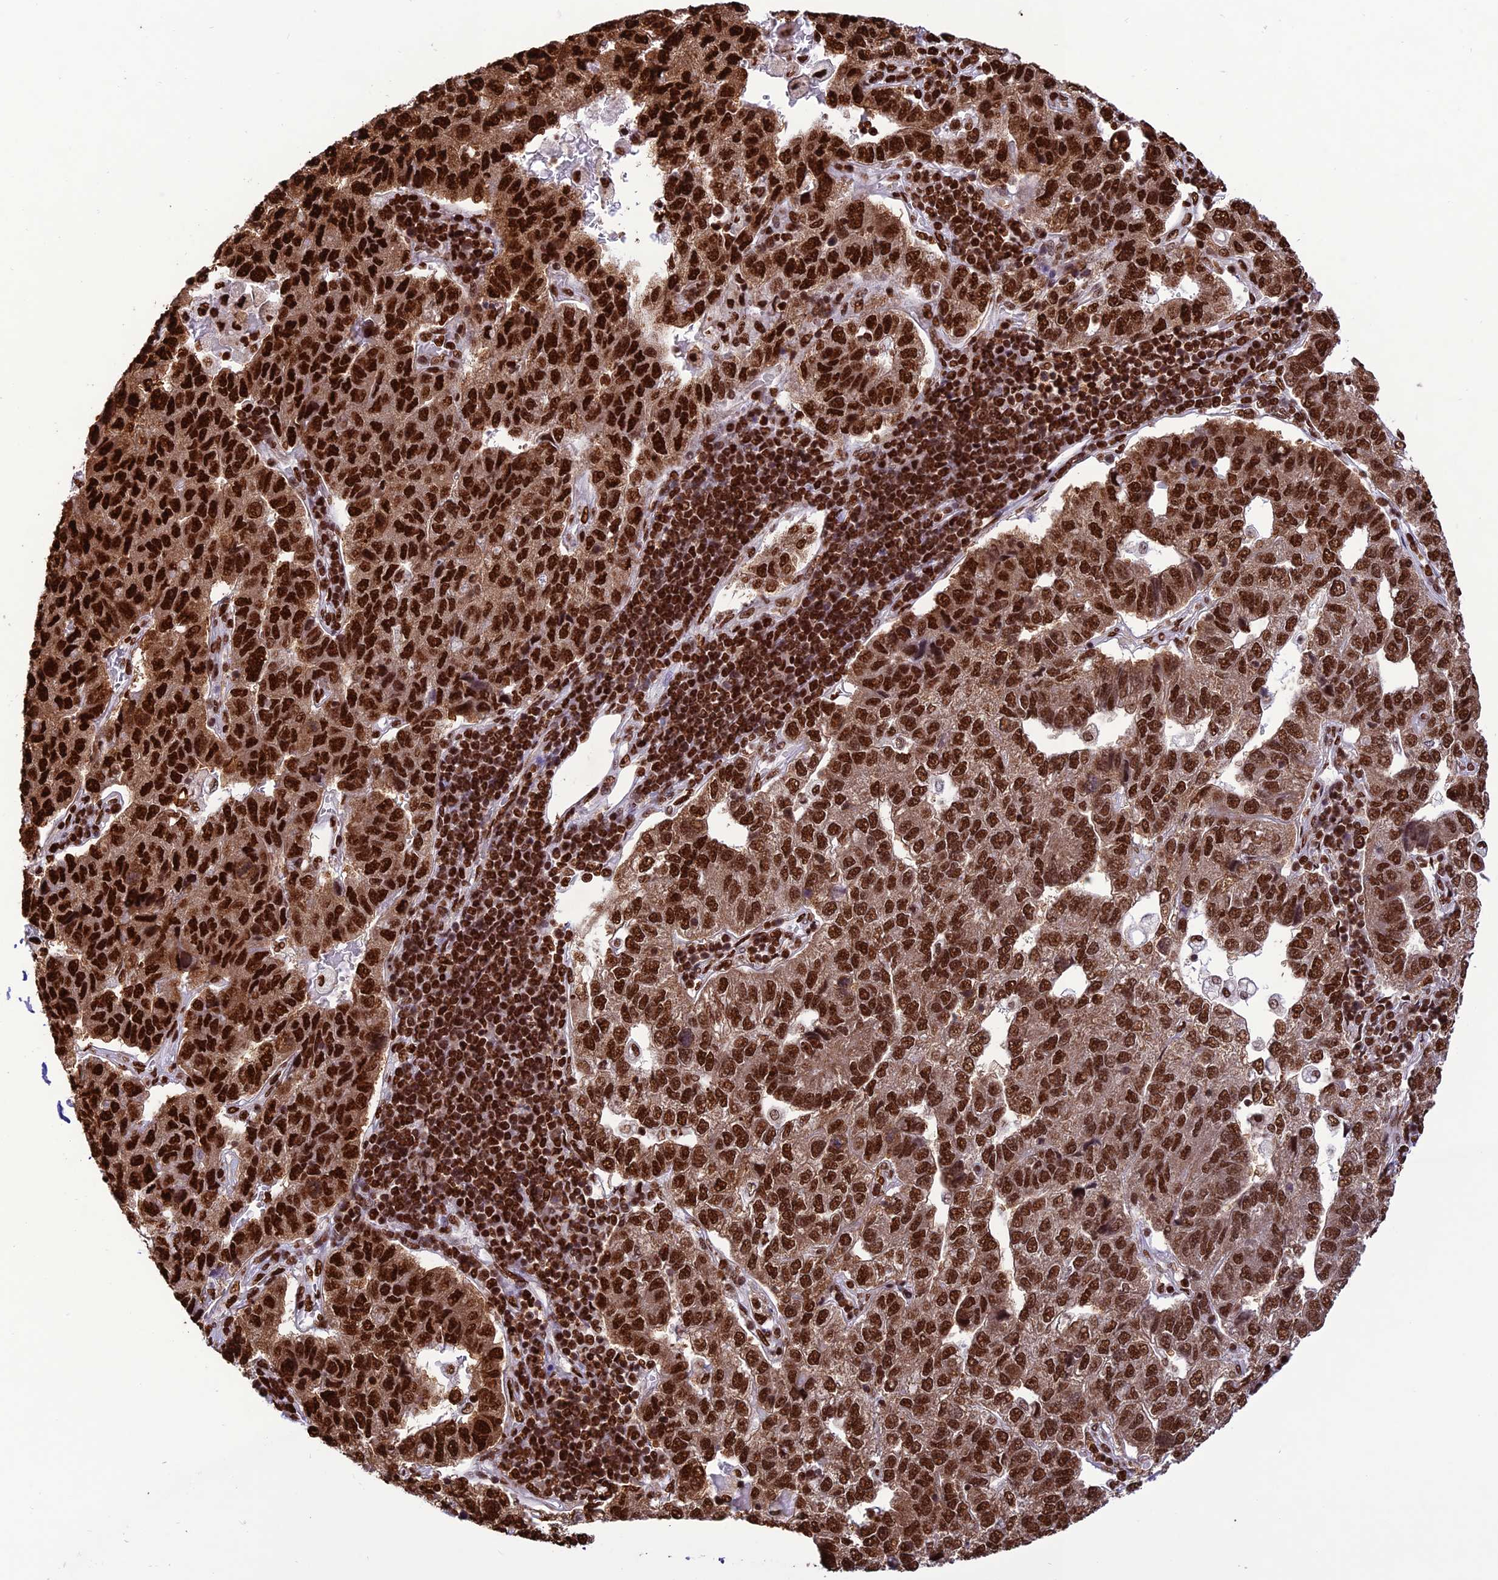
{"staining": {"intensity": "strong", "quantity": ">75%", "location": "nuclear"}, "tissue": "pancreatic cancer", "cell_type": "Tumor cells", "image_type": "cancer", "snomed": [{"axis": "morphology", "description": "Adenocarcinoma, NOS"}, {"axis": "topography", "description": "Pancreas"}], "caption": "Adenocarcinoma (pancreatic) stained with a brown dye reveals strong nuclear positive positivity in approximately >75% of tumor cells.", "gene": "INO80E", "patient": {"sex": "female", "age": 61}}